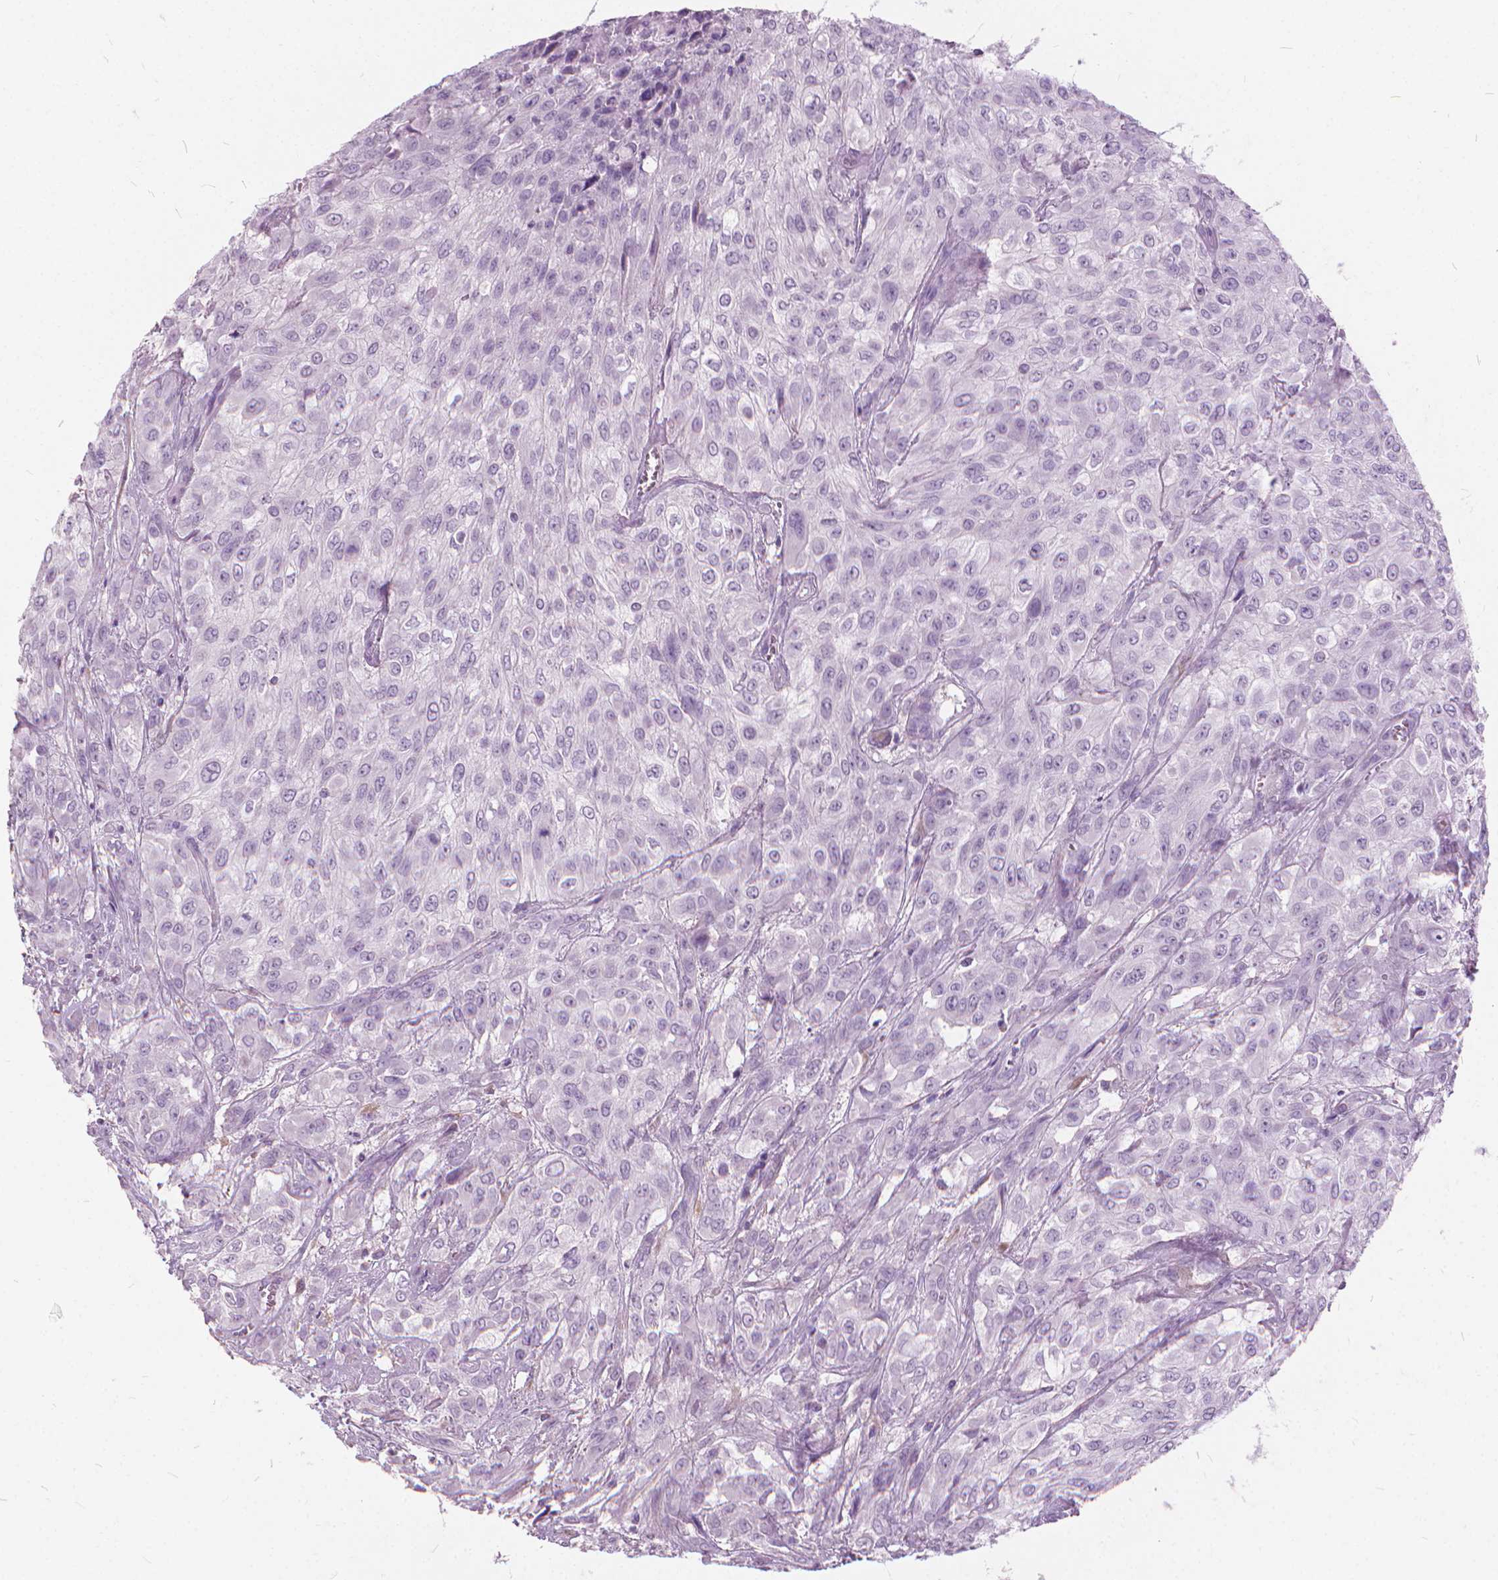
{"staining": {"intensity": "negative", "quantity": "none", "location": "none"}, "tissue": "urothelial cancer", "cell_type": "Tumor cells", "image_type": "cancer", "snomed": [{"axis": "morphology", "description": "Urothelial carcinoma, High grade"}, {"axis": "topography", "description": "Urinary bladder"}], "caption": "There is no significant expression in tumor cells of urothelial carcinoma (high-grade). (Stains: DAB IHC with hematoxylin counter stain, Microscopy: brightfield microscopy at high magnification).", "gene": "DNM1", "patient": {"sex": "male", "age": 57}}